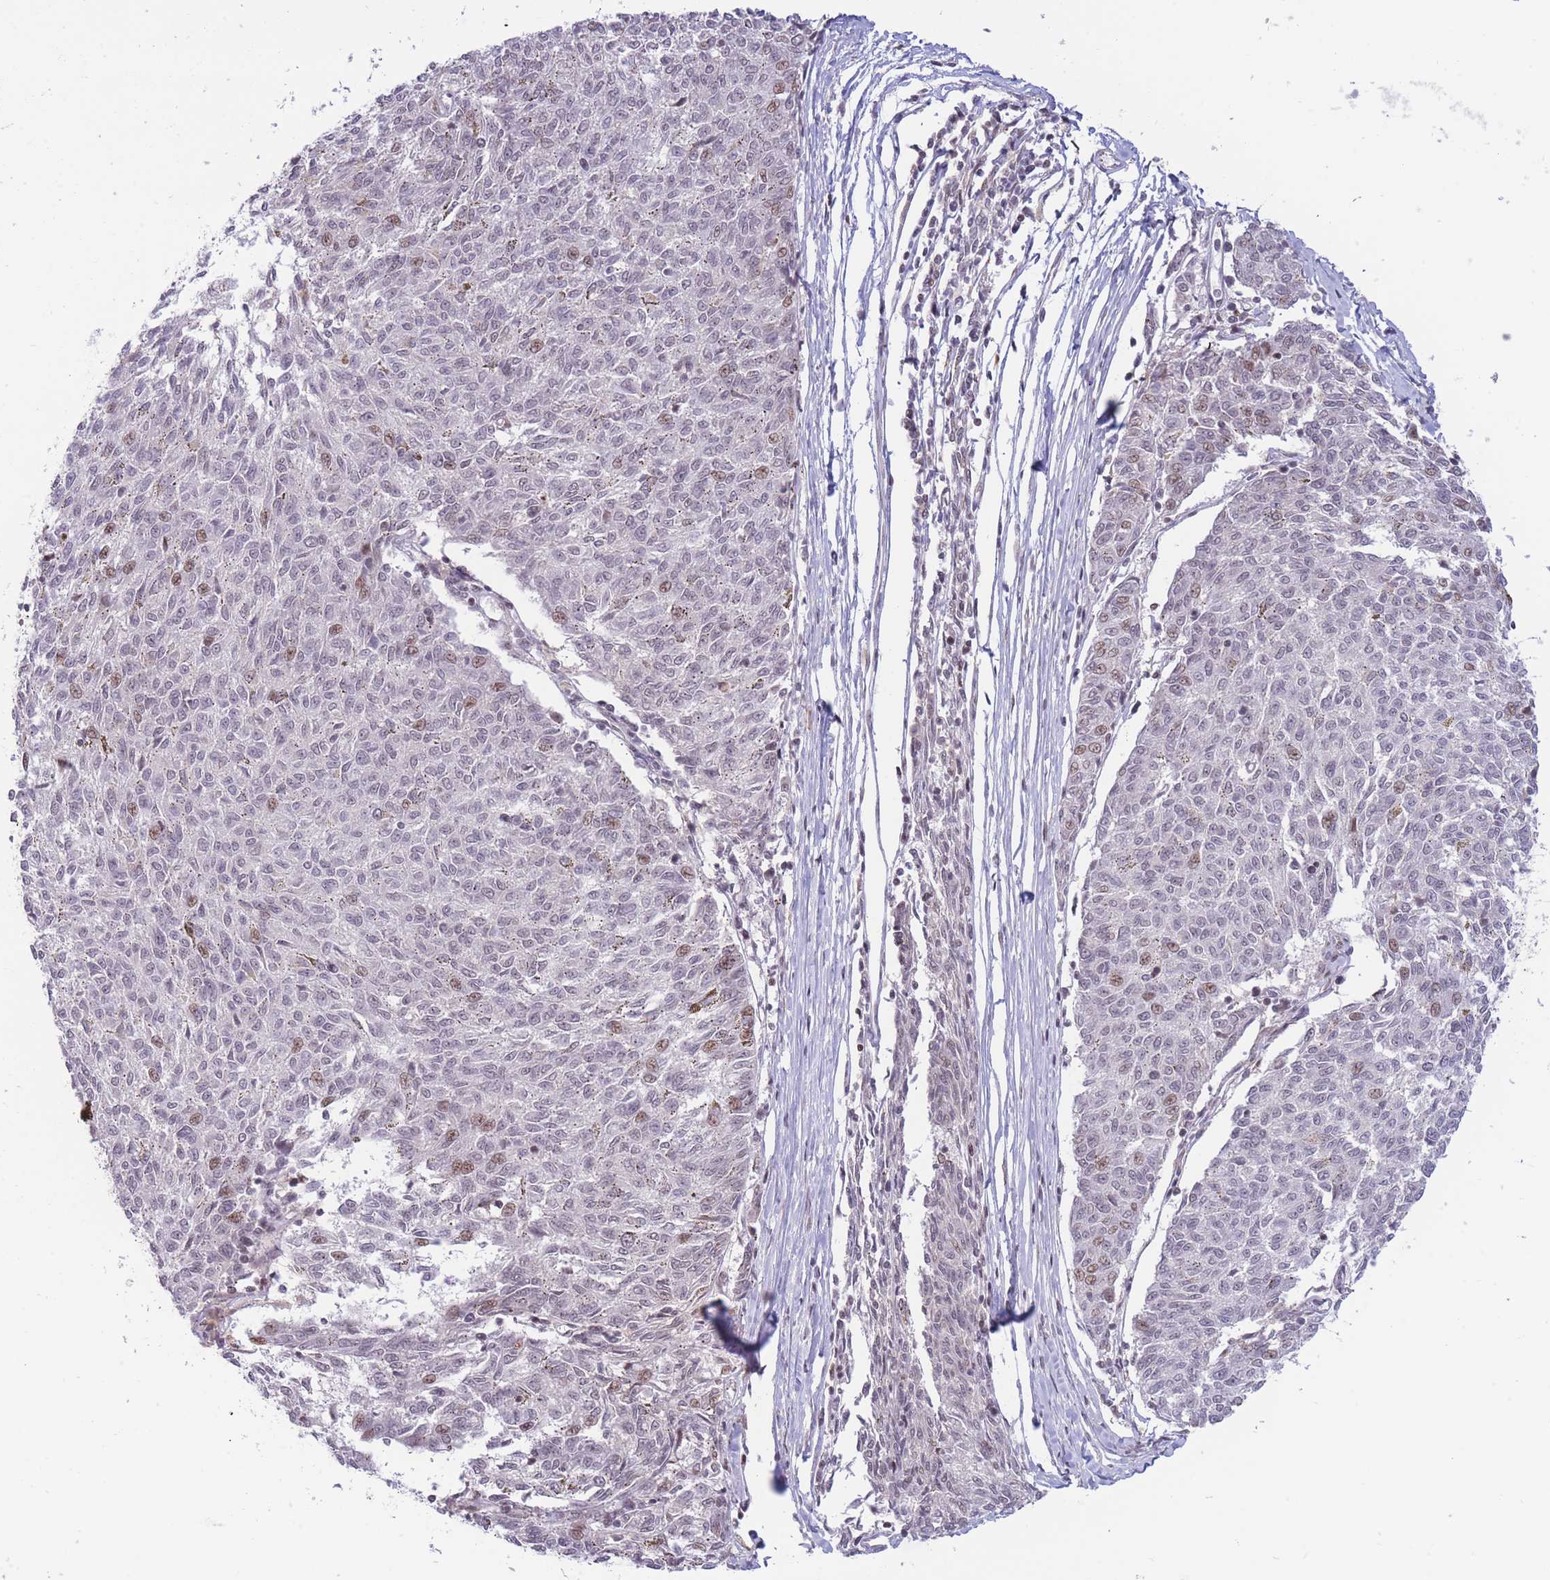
{"staining": {"intensity": "moderate", "quantity": "25%-75%", "location": "nuclear"}, "tissue": "melanoma", "cell_type": "Tumor cells", "image_type": "cancer", "snomed": [{"axis": "morphology", "description": "Malignant melanoma, NOS"}, {"axis": "topography", "description": "Skin"}], "caption": "This photomicrograph displays immunohistochemistry (IHC) staining of human melanoma, with medium moderate nuclear positivity in approximately 25%-75% of tumor cells.", "gene": "TARBP2", "patient": {"sex": "female", "age": 72}}